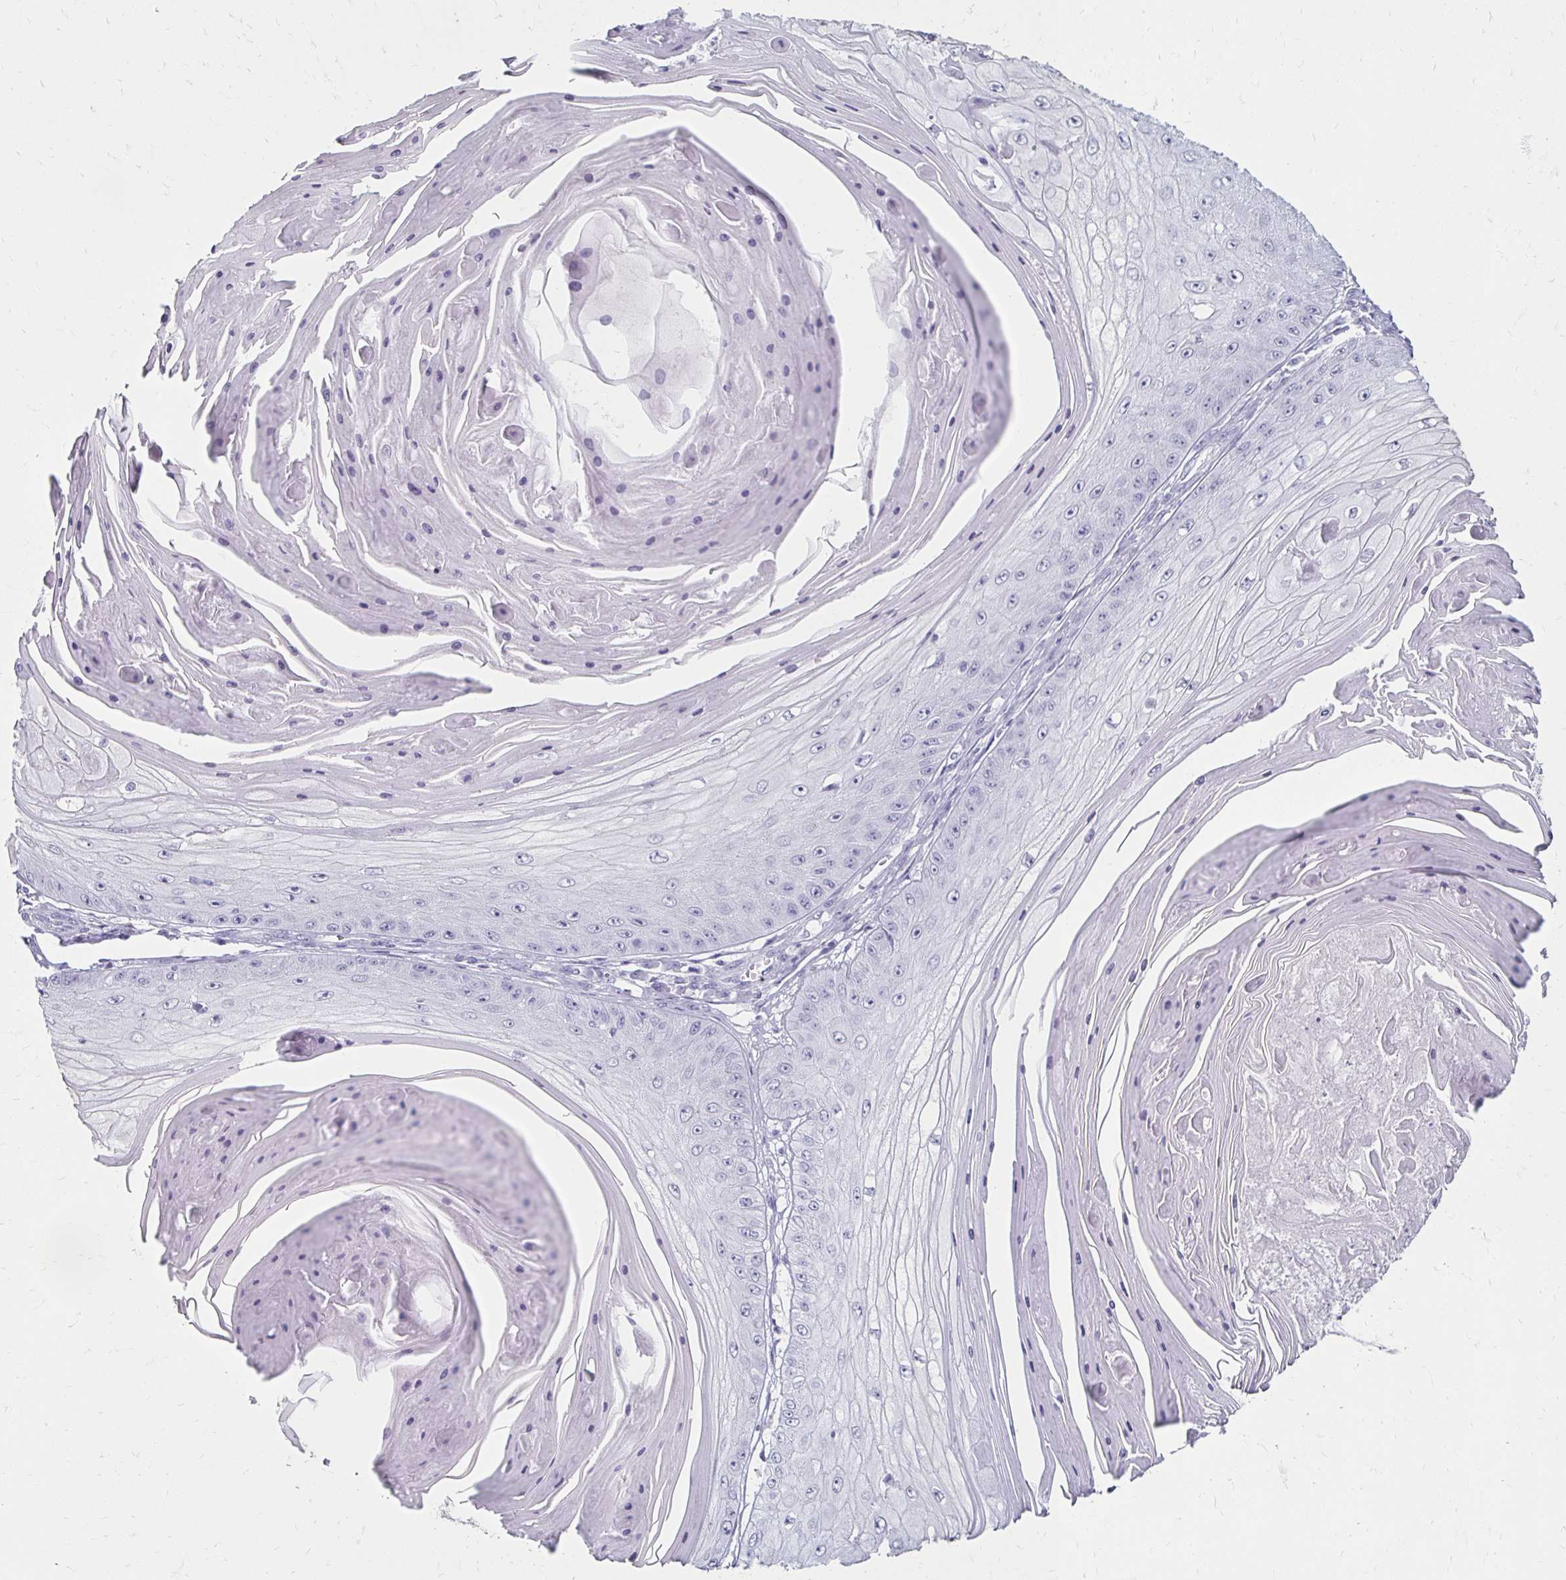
{"staining": {"intensity": "negative", "quantity": "none", "location": "none"}, "tissue": "skin cancer", "cell_type": "Tumor cells", "image_type": "cancer", "snomed": [{"axis": "morphology", "description": "Squamous cell carcinoma, NOS"}, {"axis": "topography", "description": "Skin"}], "caption": "Tumor cells show no significant staining in skin cancer.", "gene": "TOMM34", "patient": {"sex": "male", "age": 70}}